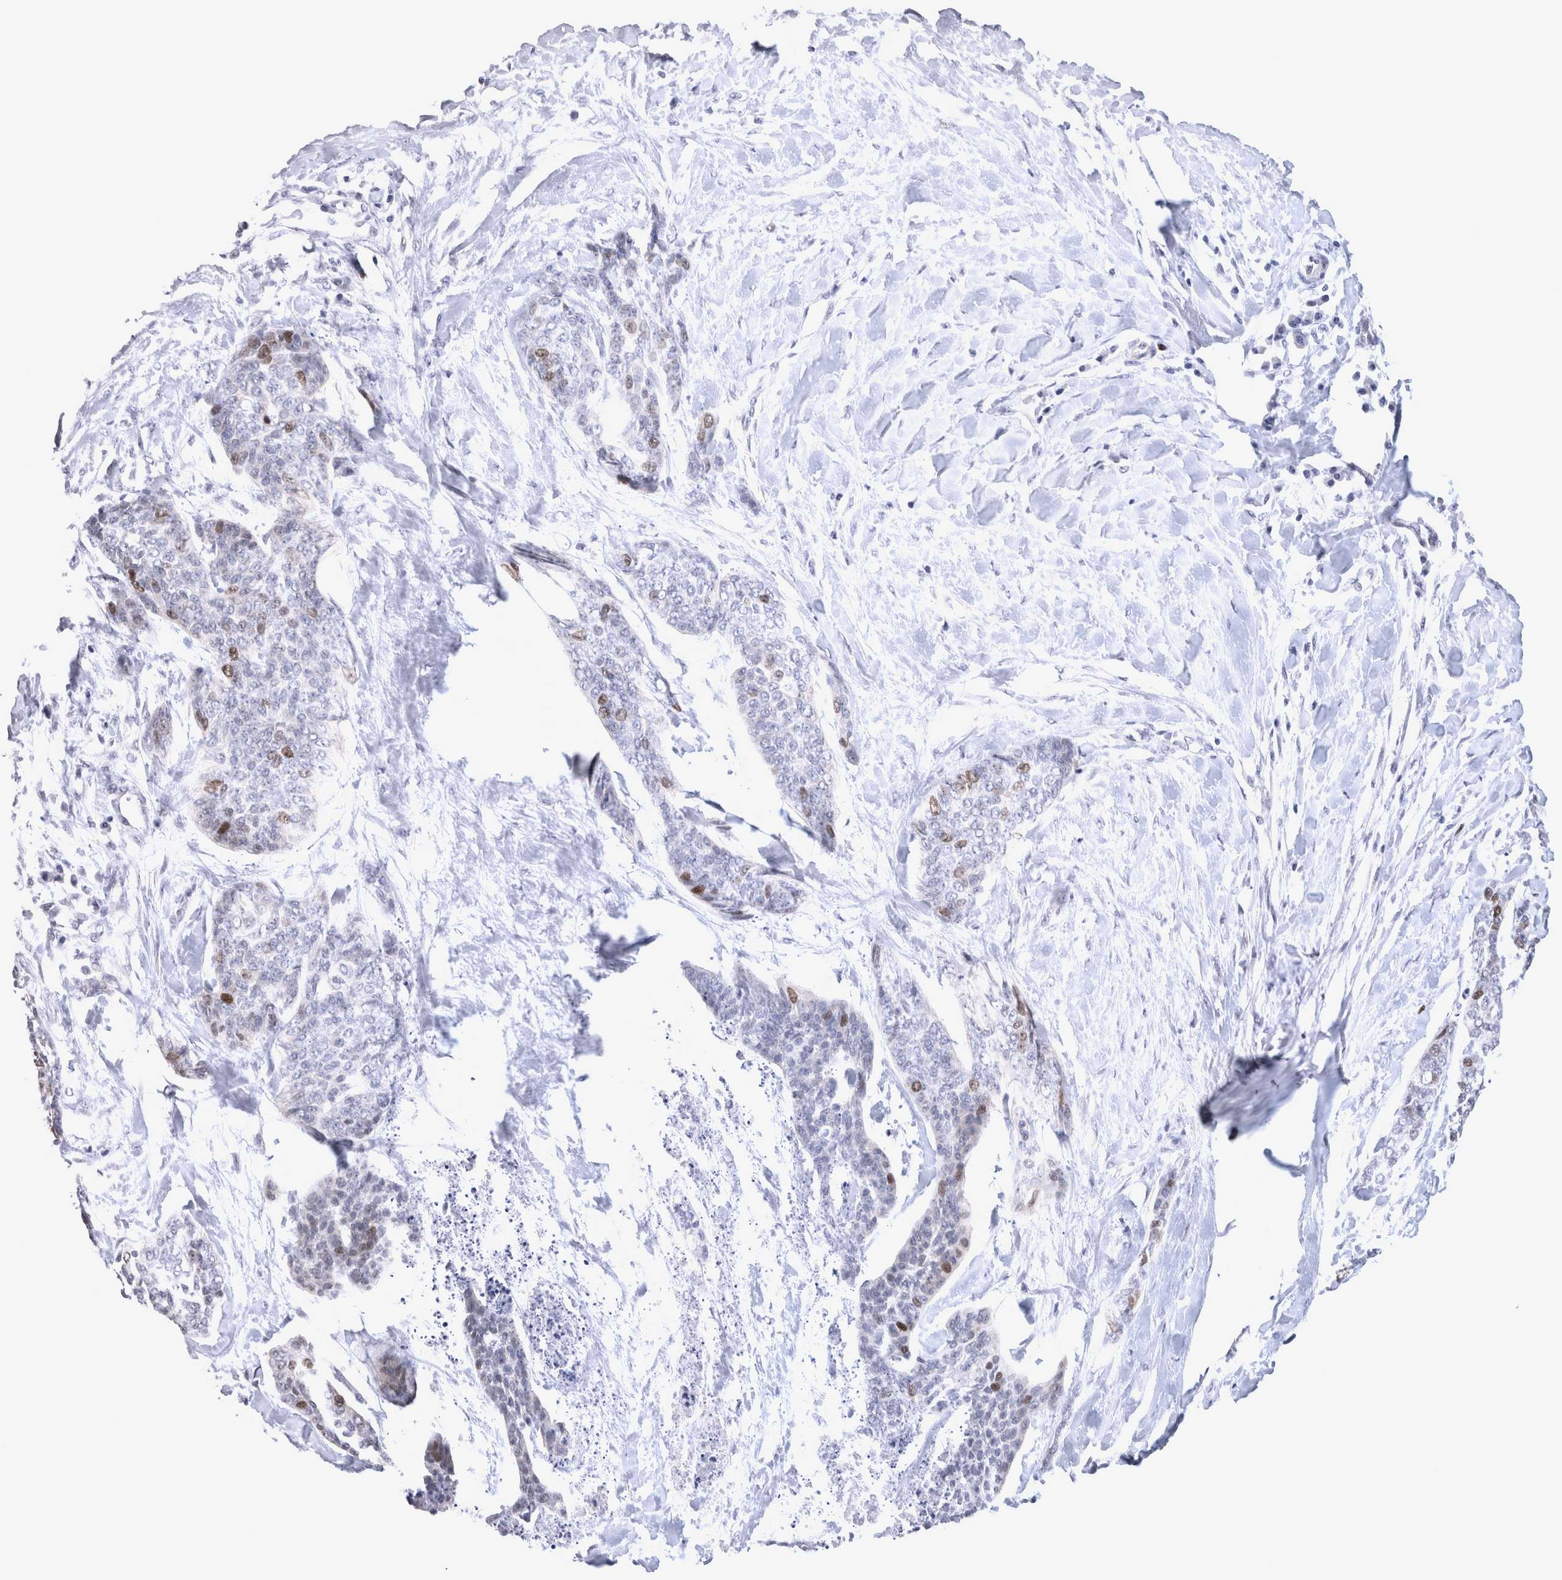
{"staining": {"intensity": "moderate", "quantity": "<25%", "location": "nuclear"}, "tissue": "skin cancer", "cell_type": "Tumor cells", "image_type": "cancer", "snomed": [{"axis": "morphology", "description": "Basal cell carcinoma"}, {"axis": "topography", "description": "Skin"}], "caption": "IHC of human skin cancer reveals low levels of moderate nuclear positivity in approximately <25% of tumor cells.", "gene": "KIF18B", "patient": {"sex": "female", "age": 64}}